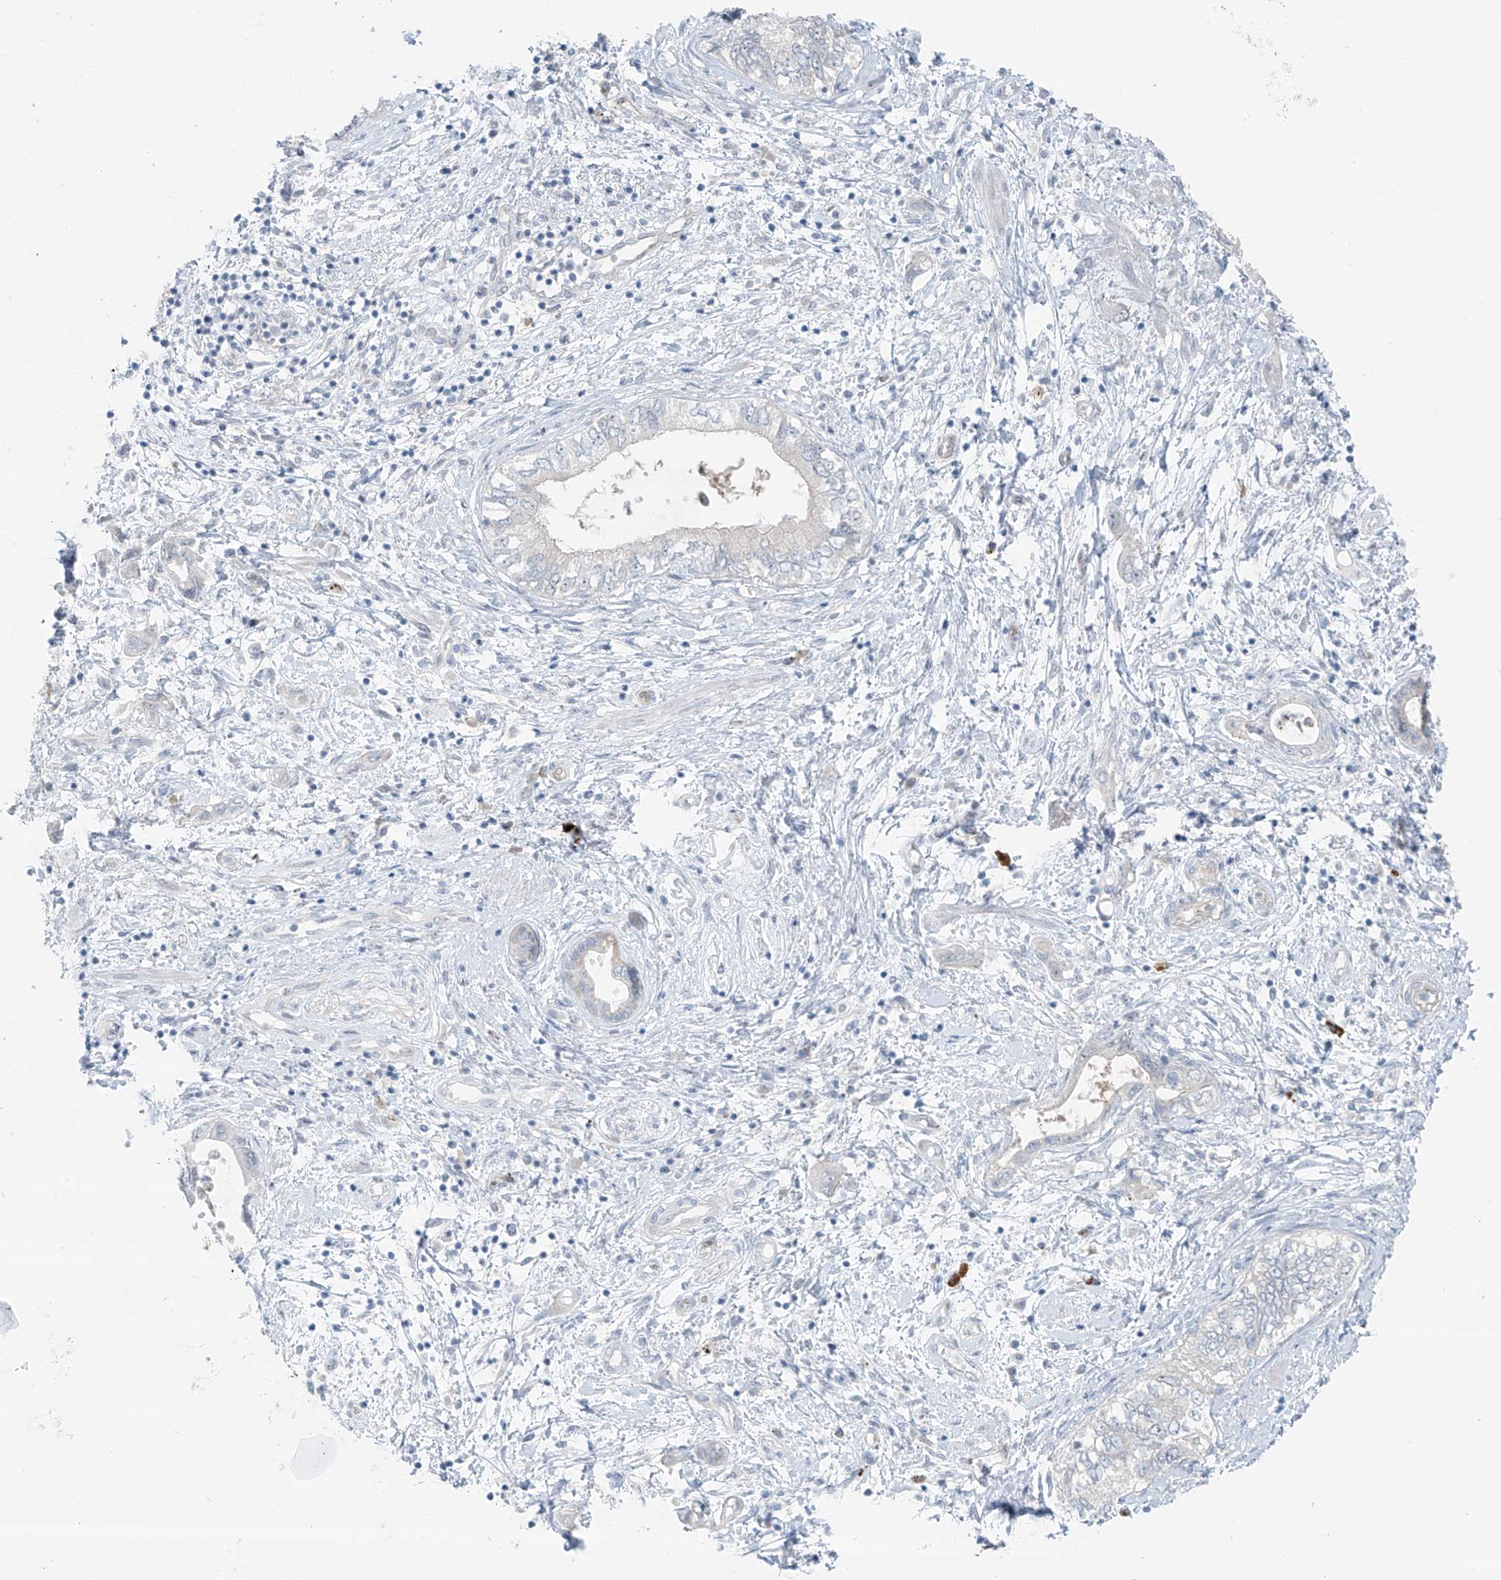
{"staining": {"intensity": "negative", "quantity": "none", "location": "none"}, "tissue": "pancreatic cancer", "cell_type": "Tumor cells", "image_type": "cancer", "snomed": [{"axis": "morphology", "description": "Adenocarcinoma, NOS"}, {"axis": "topography", "description": "Pancreas"}], "caption": "This is an immunohistochemistry (IHC) histopathology image of human adenocarcinoma (pancreatic). There is no expression in tumor cells.", "gene": "ZNF793", "patient": {"sex": "female", "age": 73}}